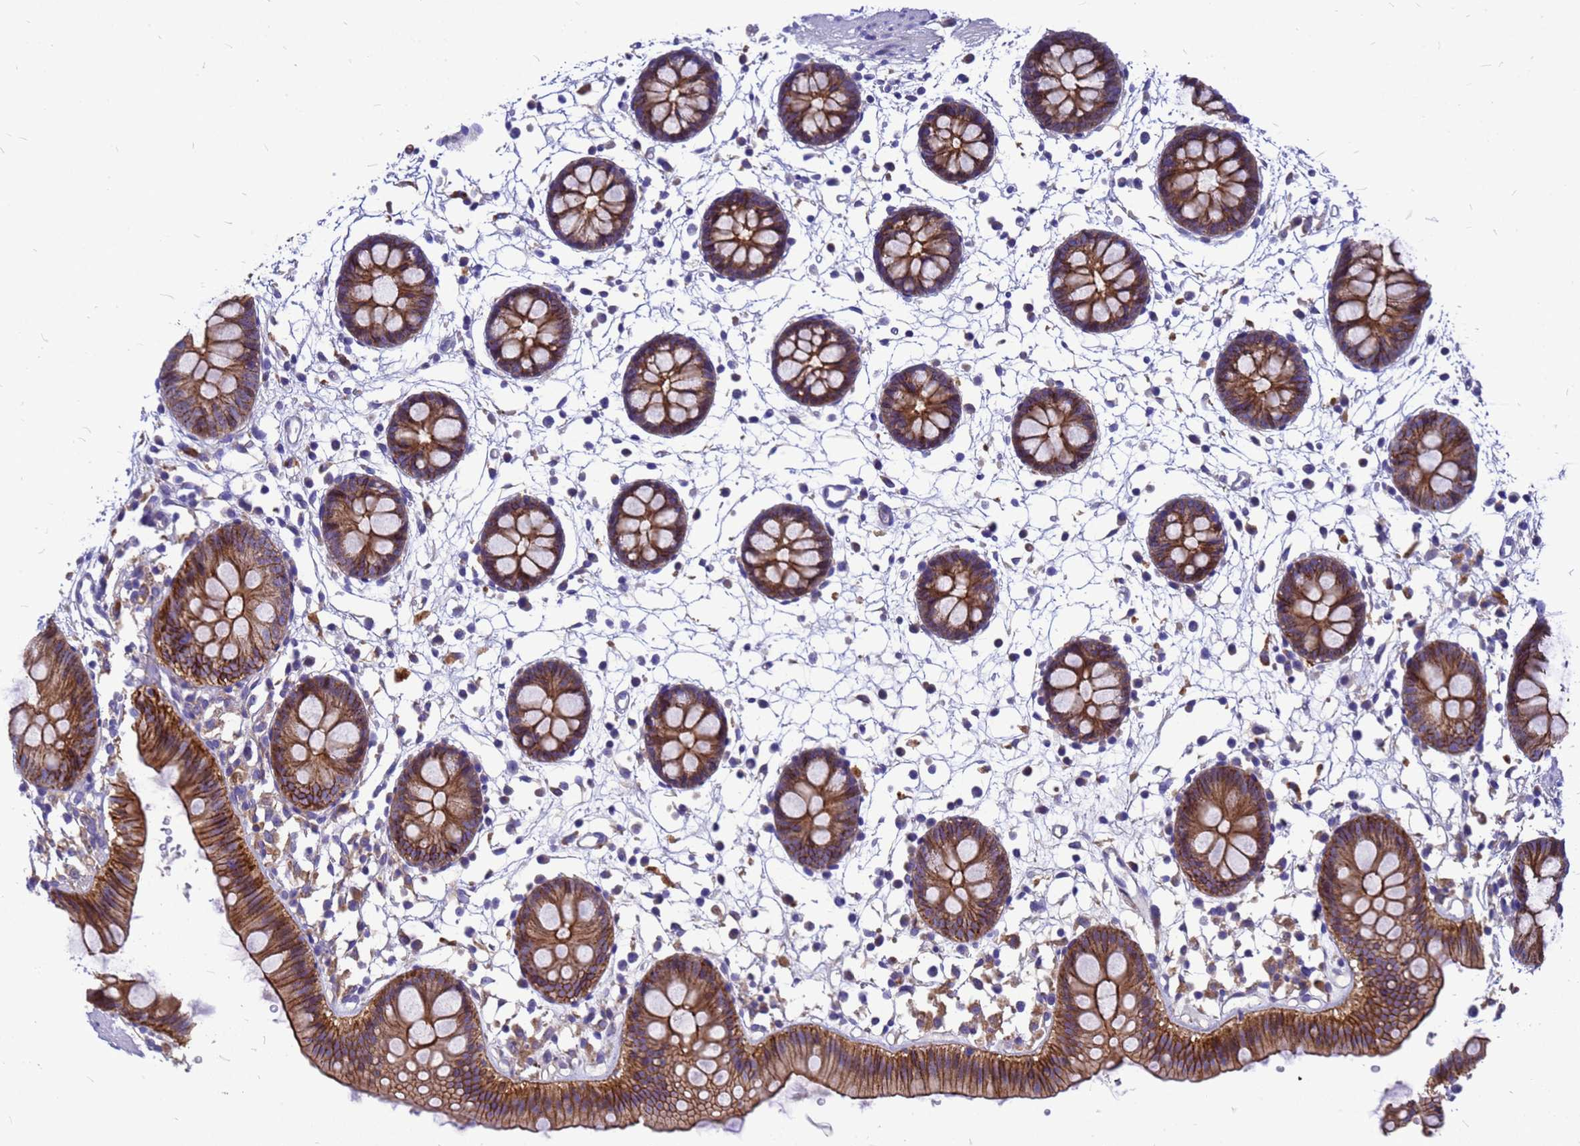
{"staining": {"intensity": "weak", "quantity": "25%-75%", "location": "cytoplasmic/membranous"}, "tissue": "colon", "cell_type": "Endothelial cells", "image_type": "normal", "snomed": [{"axis": "morphology", "description": "Normal tissue, NOS"}, {"axis": "topography", "description": "Colon"}], "caption": "IHC micrograph of normal colon stained for a protein (brown), which demonstrates low levels of weak cytoplasmic/membranous staining in approximately 25%-75% of endothelial cells.", "gene": "FBXW5", "patient": {"sex": "male", "age": 56}}